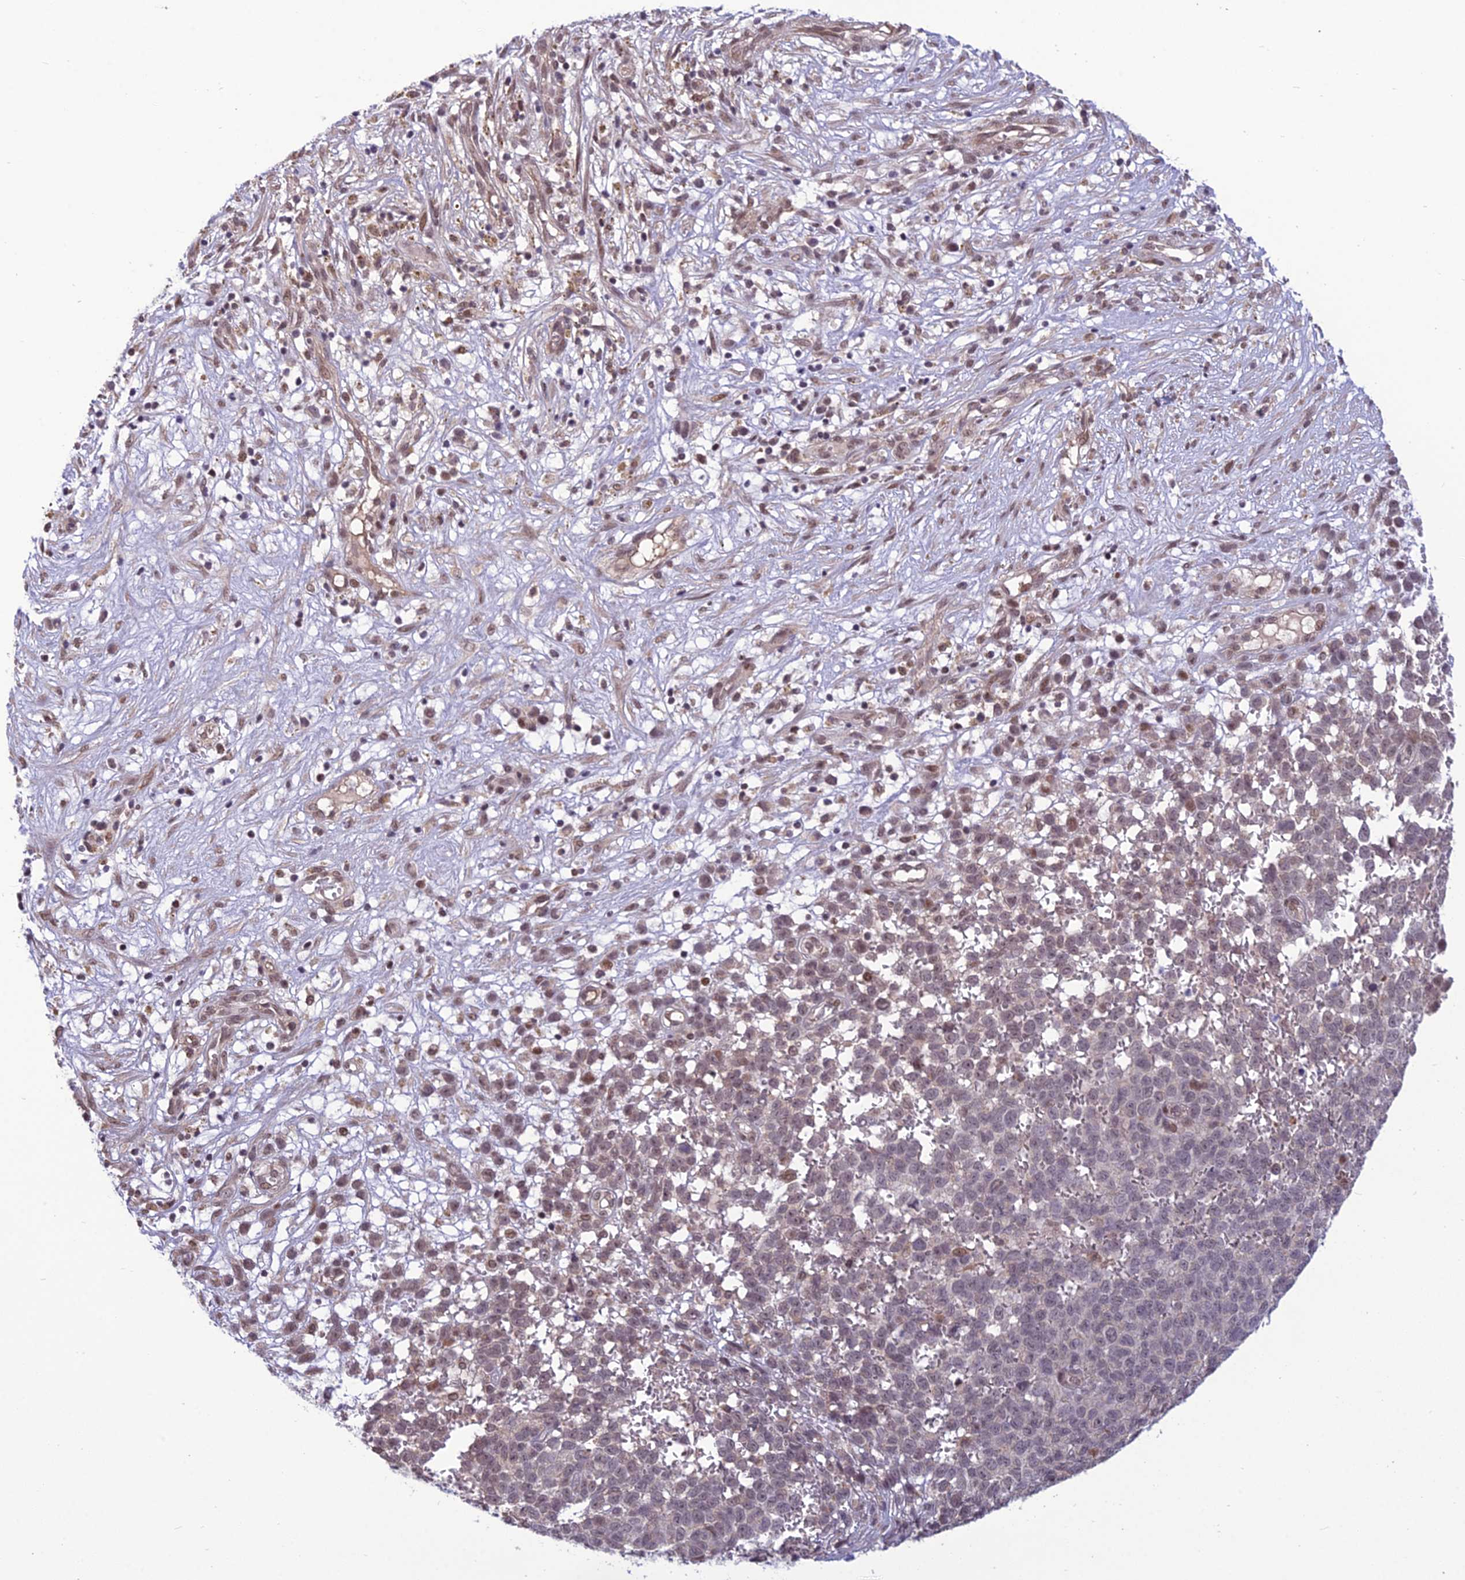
{"staining": {"intensity": "weak", "quantity": "25%-75%", "location": "nuclear"}, "tissue": "melanoma", "cell_type": "Tumor cells", "image_type": "cancer", "snomed": [{"axis": "morphology", "description": "Malignant melanoma, NOS"}, {"axis": "topography", "description": "Nose, NOS"}], "caption": "Malignant melanoma stained with DAB immunohistochemistry displays low levels of weak nuclear expression in about 25%-75% of tumor cells. (Stains: DAB (3,3'-diaminobenzidine) in brown, nuclei in blue, Microscopy: brightfield microscopy at high magnification).", "gene": "FBRS", "patient": {"sex": "female", "age": 48}}